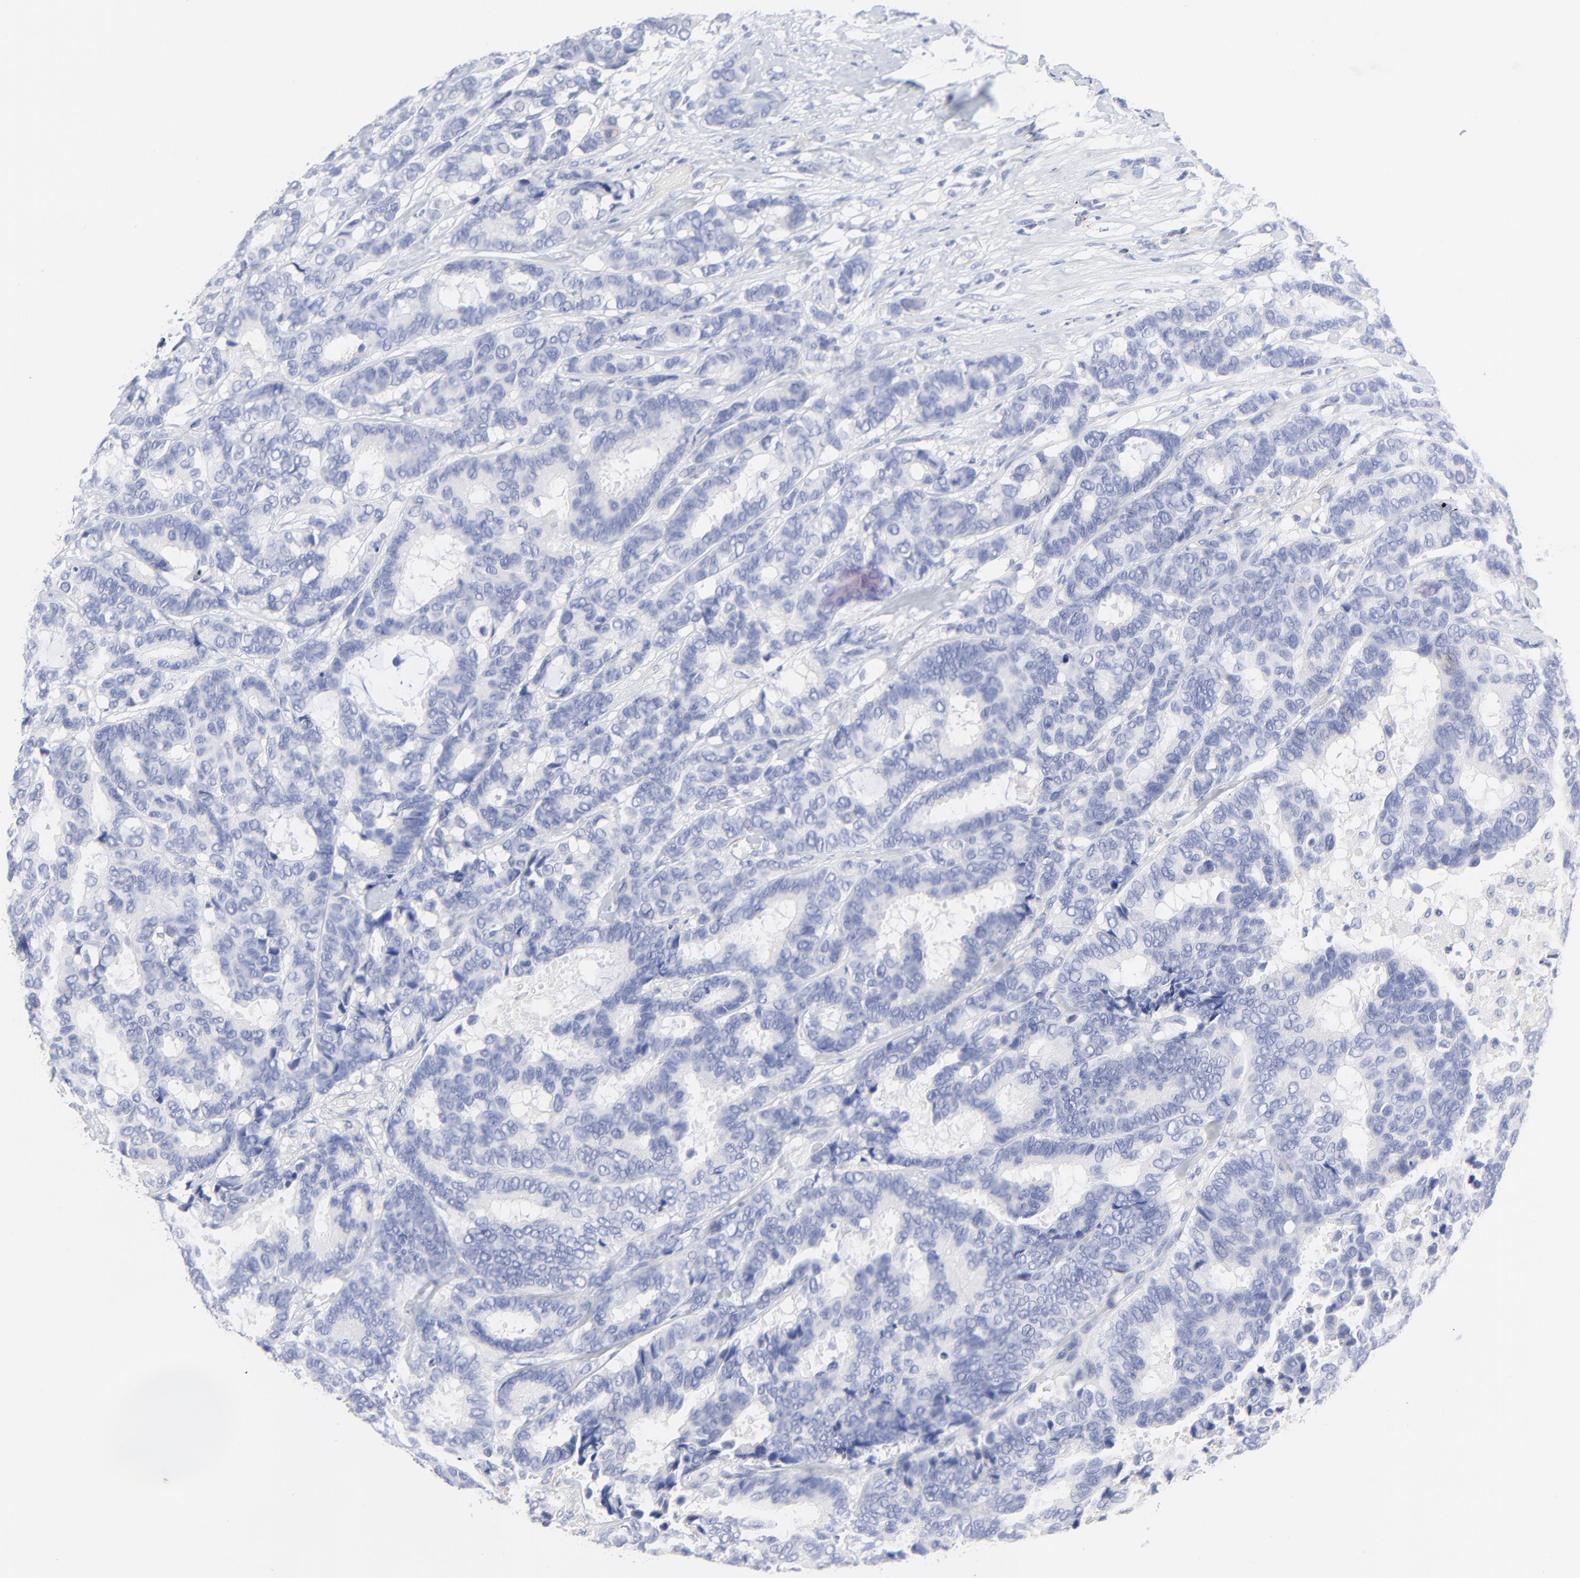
{"staining": {"intensity": "negative", "quantity": "none", "location": "none"}, "tissue": "breast cancer", "cell_type": "Tumor cells", "image_type": "cancer", "snomed": [{"axis": "morphology", "description": "Duct carcinoma"}, {"axis": "topography", "description": "Breast"}], "caption": "A micrograph of human invasive ductal carcinoma (breast) is negative for staining in tumor cells.", "gene": "PSD3", "patient": {"sex": "female", "age": 87}}